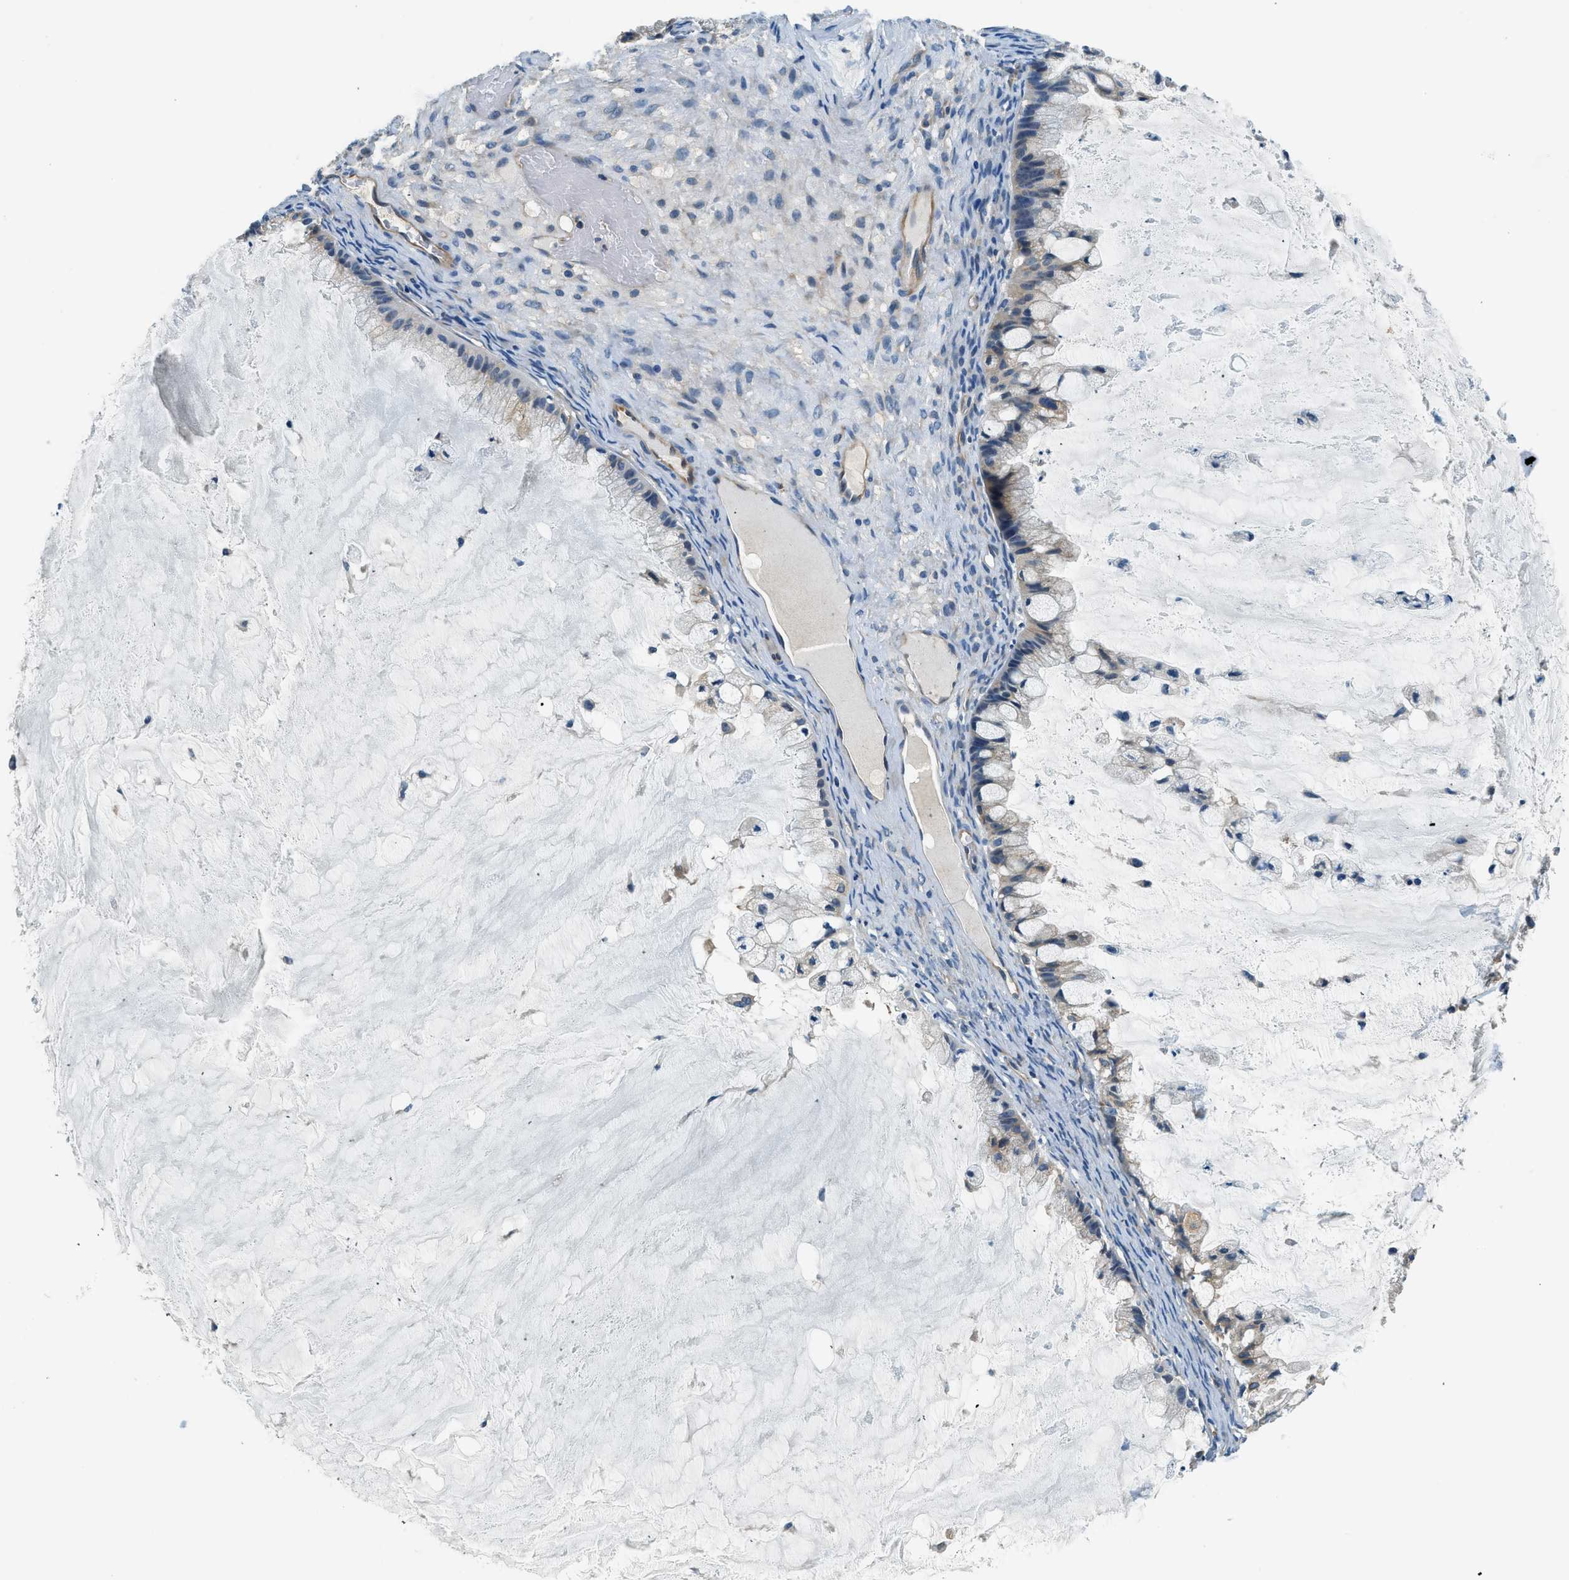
{"staining": {"intensity": "negative", "quantity": "none", "location": "none"}, "tissue": "ovarian cancer", "cell_type": "Tumor cells", "image_type": "cancer", "snomed": [{"axis": "morphology", "description": "Cystadenocarcinoma, mucinous, NOS"}, {"axis": "topography", "description": "Ovary"}], "caption": "There is no significant staining in tumor cells of ovarian mucinous cystadenocarcinoma. (Stains: DAB (3,3'-diaminobenzidine) IHC with hematoxylin counter stain, Microscopy: brightfield microscopy at high magnification).", "gene": "SLC19A2", "patient": {"sex": "female", "age": 57}}